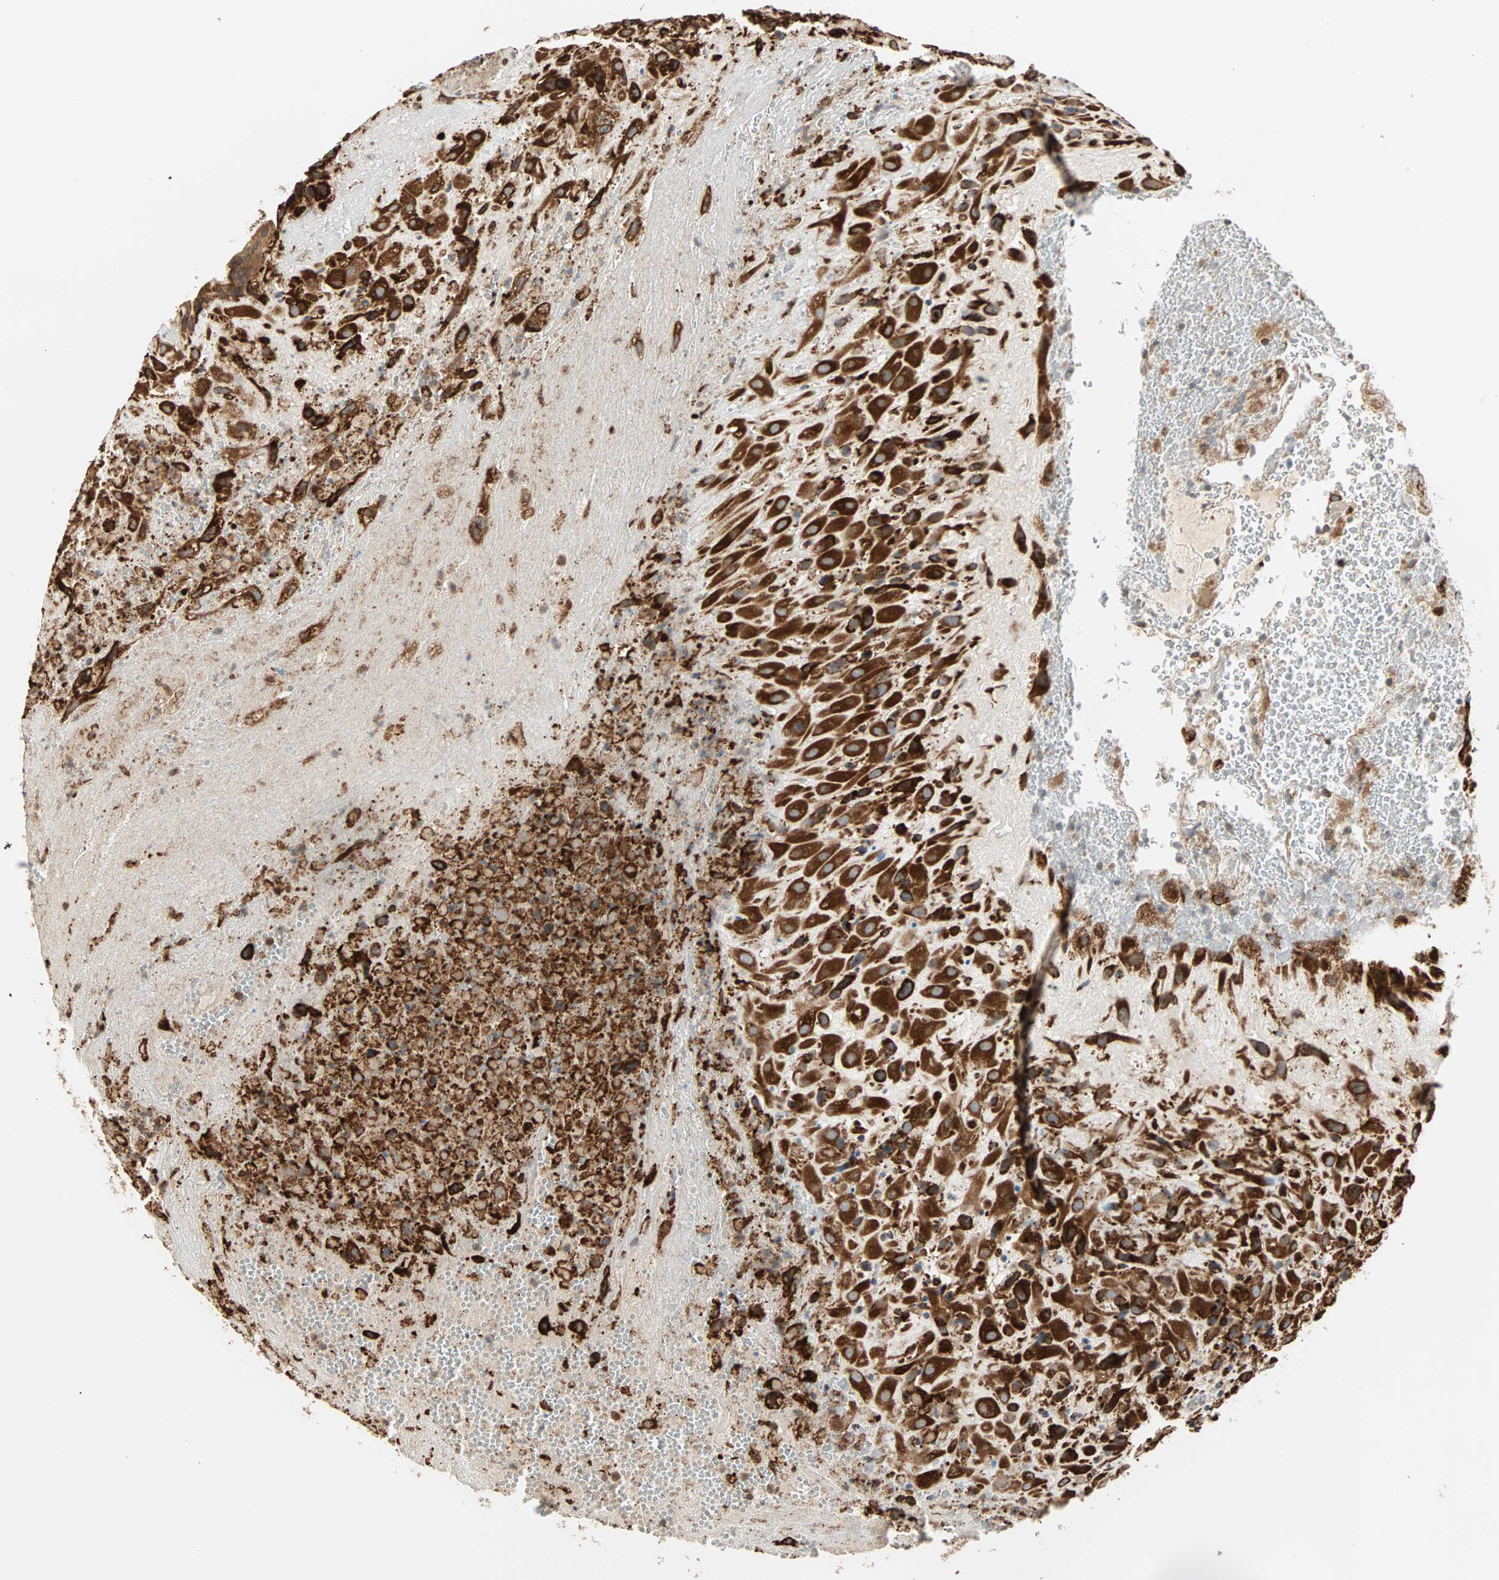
{"staining": {"intensity": "strong", "quantity": ">75%", "location": "cytoplasmic/membranous"}, "tissue": "placenta", "cell_type": "Decidual cells", "image_type": "normal", "snomed": [{"axis": "morphology", "description": "Normal tissue, NOS"}, {"axis": "topography", "description": "Placenta"}], "caption": "This micrograph reveals normal placenta stained with IHC to label a protein in brown. The cytoplasmic/membranous of decidual cells show strong positivity for the protein. Nuclei are counter-stained blue.", "gene": "P4HA1", "patient": {"sex": "female", "age": 19}}